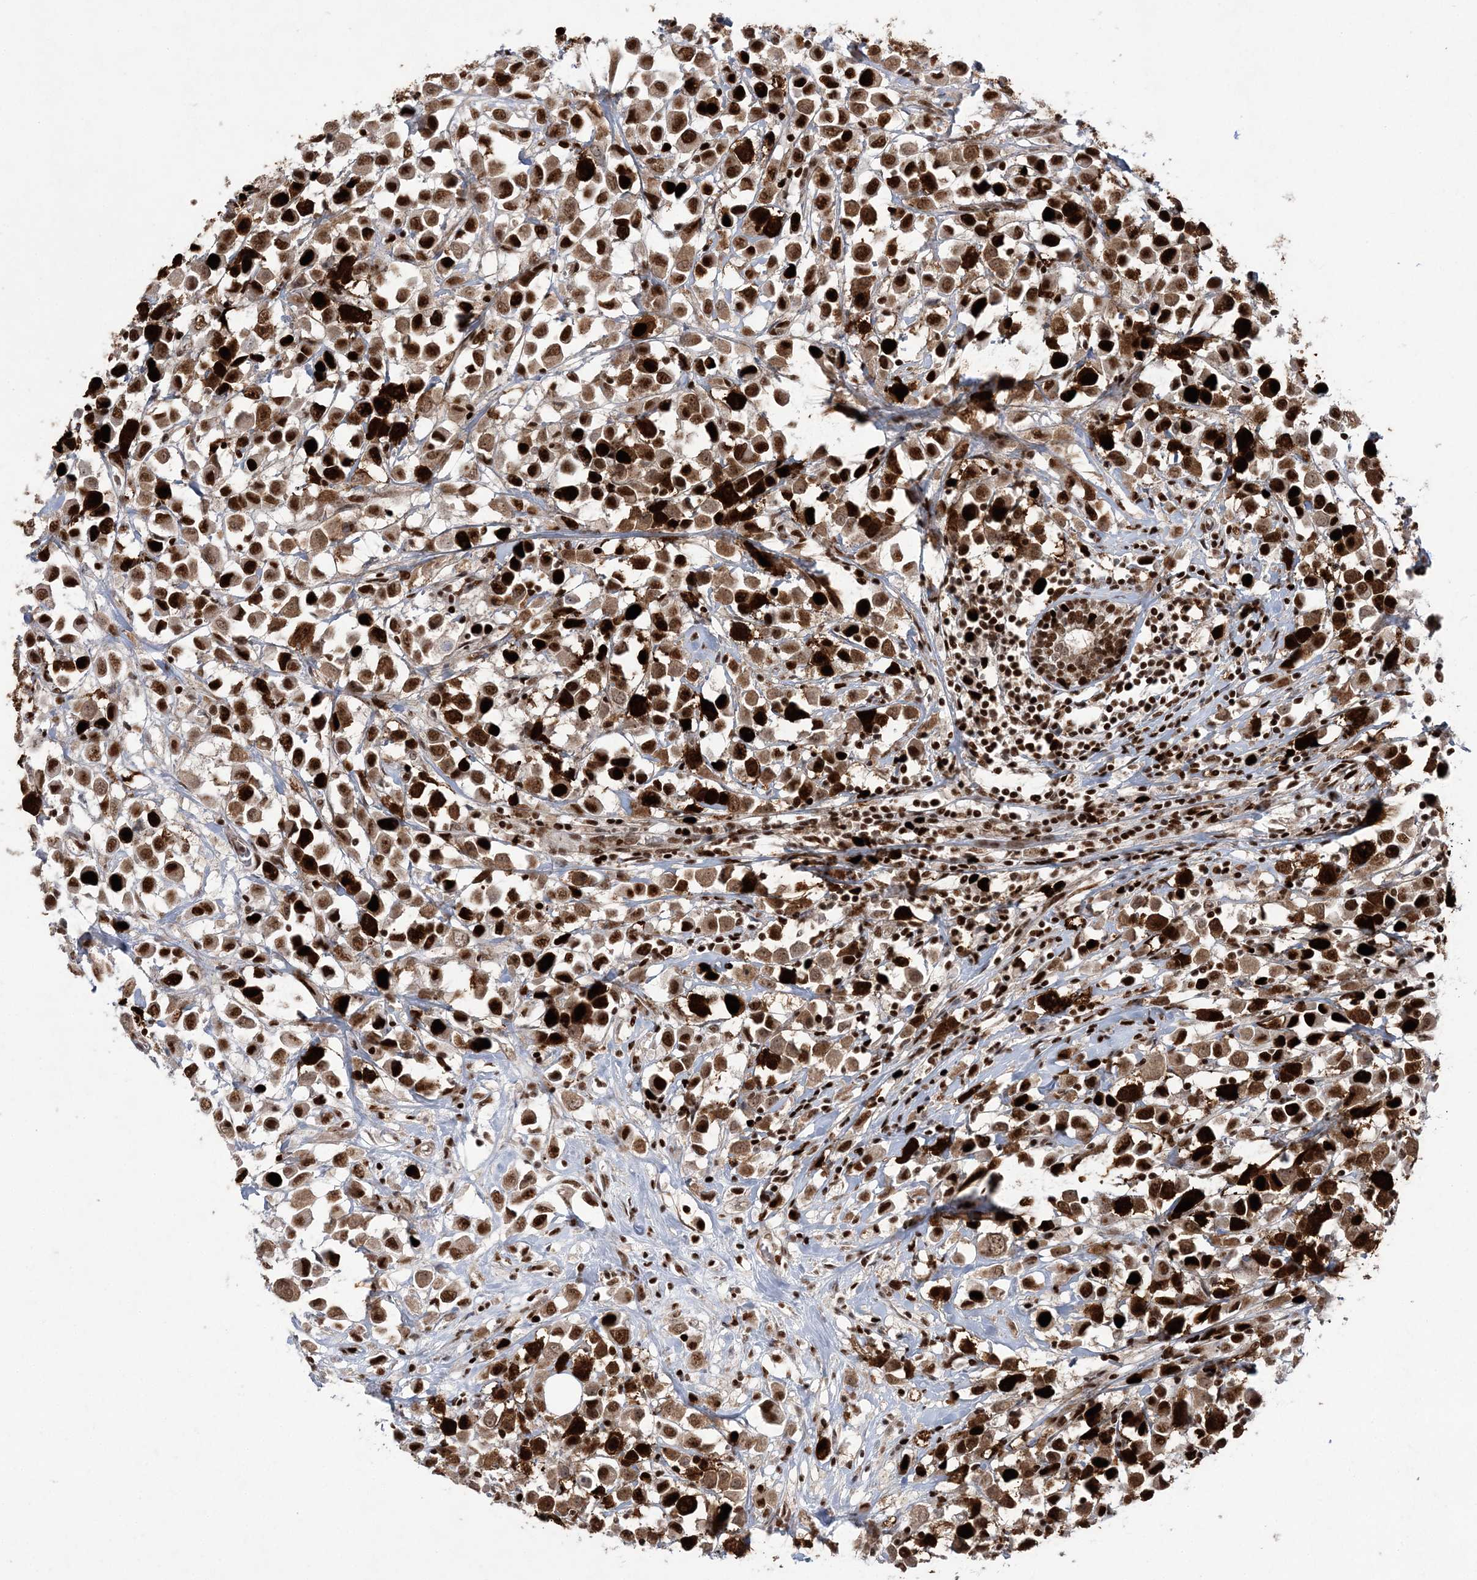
{"staining": {"intensity": "strong", "quantity": ">75%", "location": "nuclear"}, "tissue": "breast cancer", "cell_type": "Tumor cells", "image_type": "cancer", "snomed": [{"axis": "morphology", "description": "Duct carcinoma"}, {"axis": "topography", "description": "Breast"}], "caption": "Immunohistochemistry (IHC) of breast cancer (infiltrating ductal carcinoma) displays high levels of strong nuclear positivity in about >75% of tumor cells. The staining is performed using DAB (3,3'-diaminobenzidine) brown chromogen to label protein expression. The nuclei are counter-stained blue using hematoxylin.", "gene": "LIG1", "patient": {"sex": "female", "age": 61}}